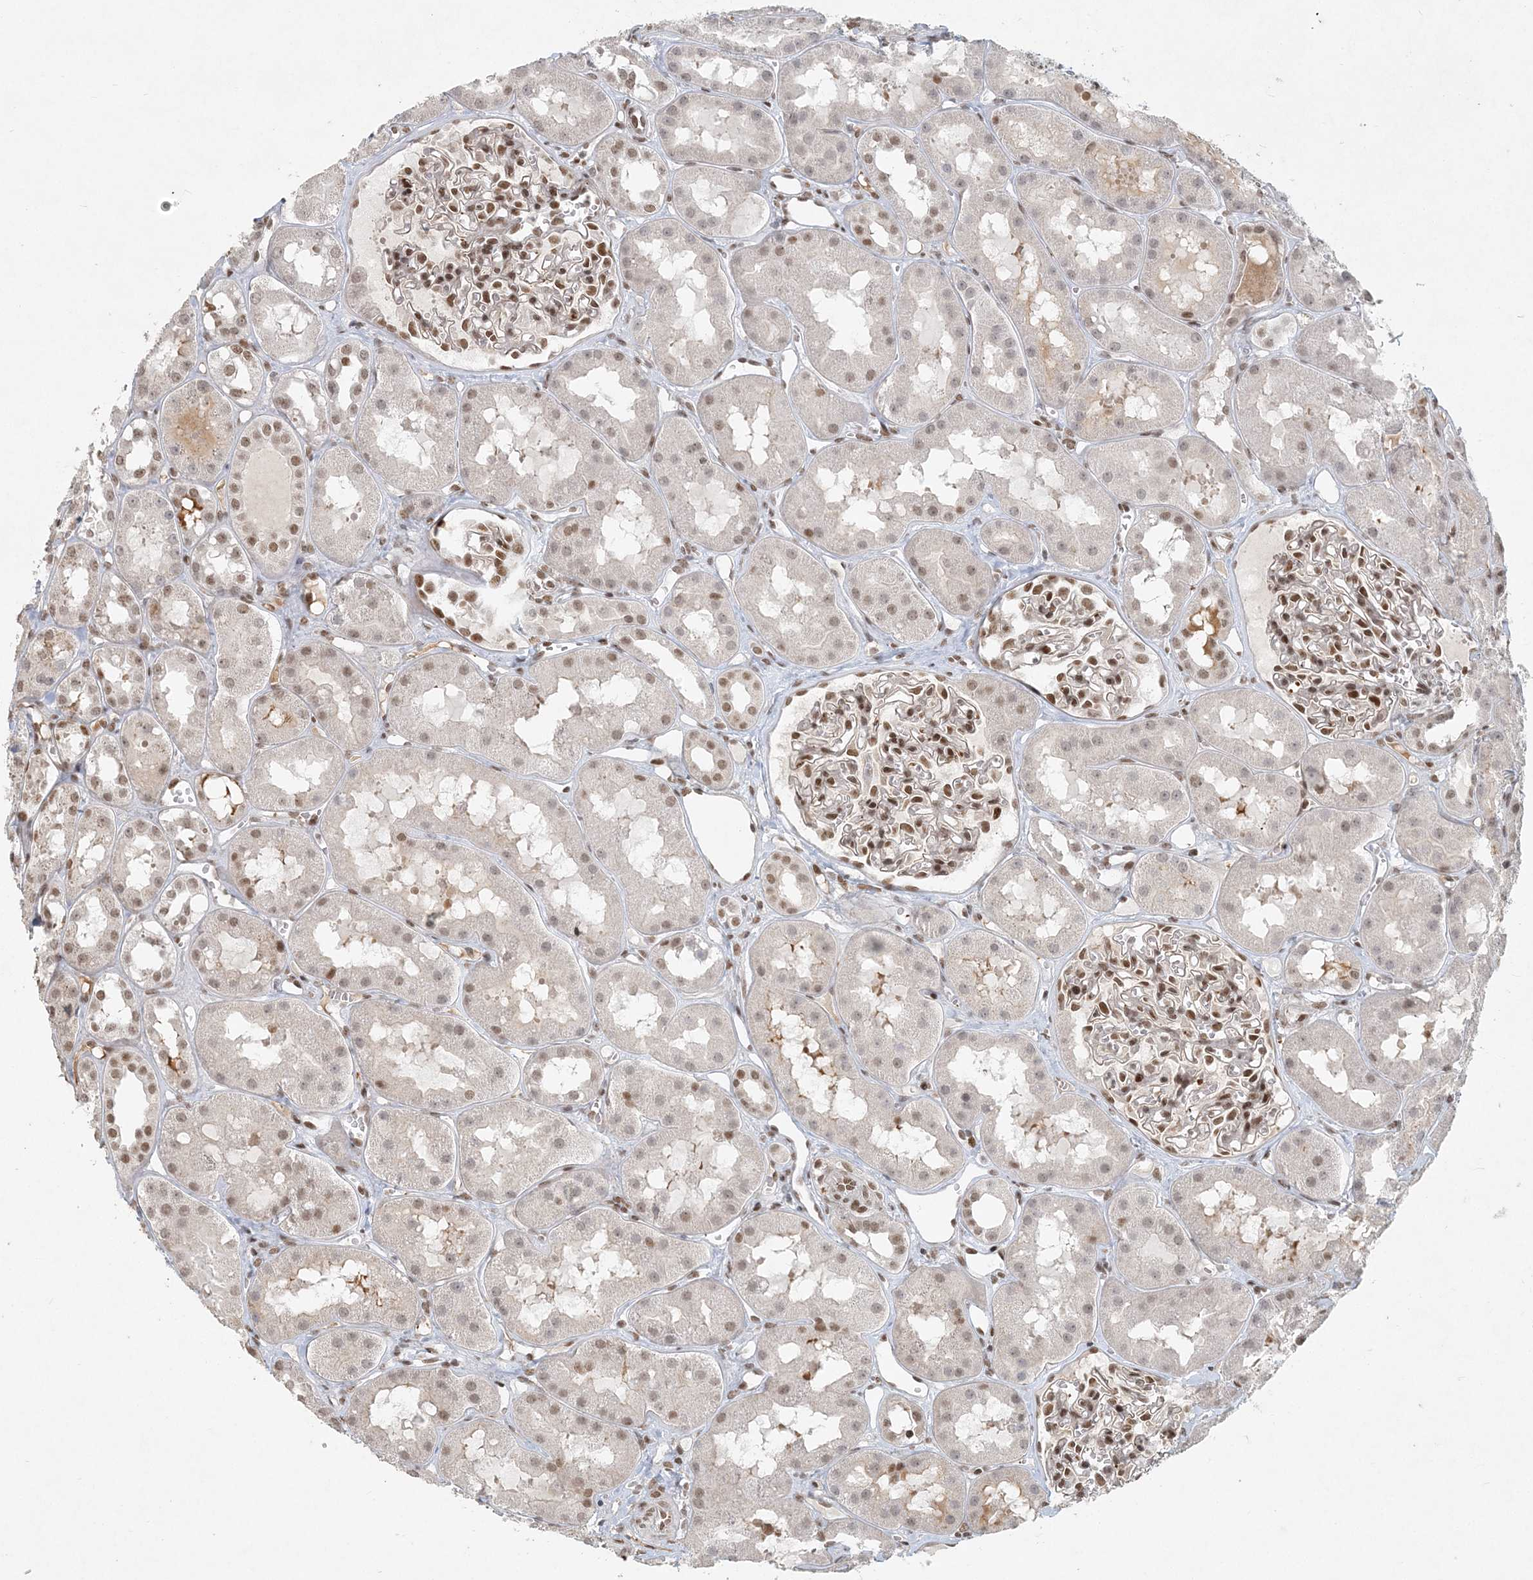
{"staining": {"intensity": "moderate", "quantity": ">75%", "location": "nuclear"}, "tissue": "kidney", "cell_type": "Cells in glomeruli", "image_type": "normal", "snomed": [{"axis": "morphology", "description": "Normal tissue, NOS"}, {"axis": "topography", "description": "Kidney"}], "caption": "Immunohistochemical staining of normal kidney reveals medium levels of moderate nuclear positivity in about >75% of cells in glomeruli. Immunohistochemistry stains the protein in brown and the nuclei are stained blue.", "gene": "BAZ1B", "patient": {"sex": "male", "age": 16}}